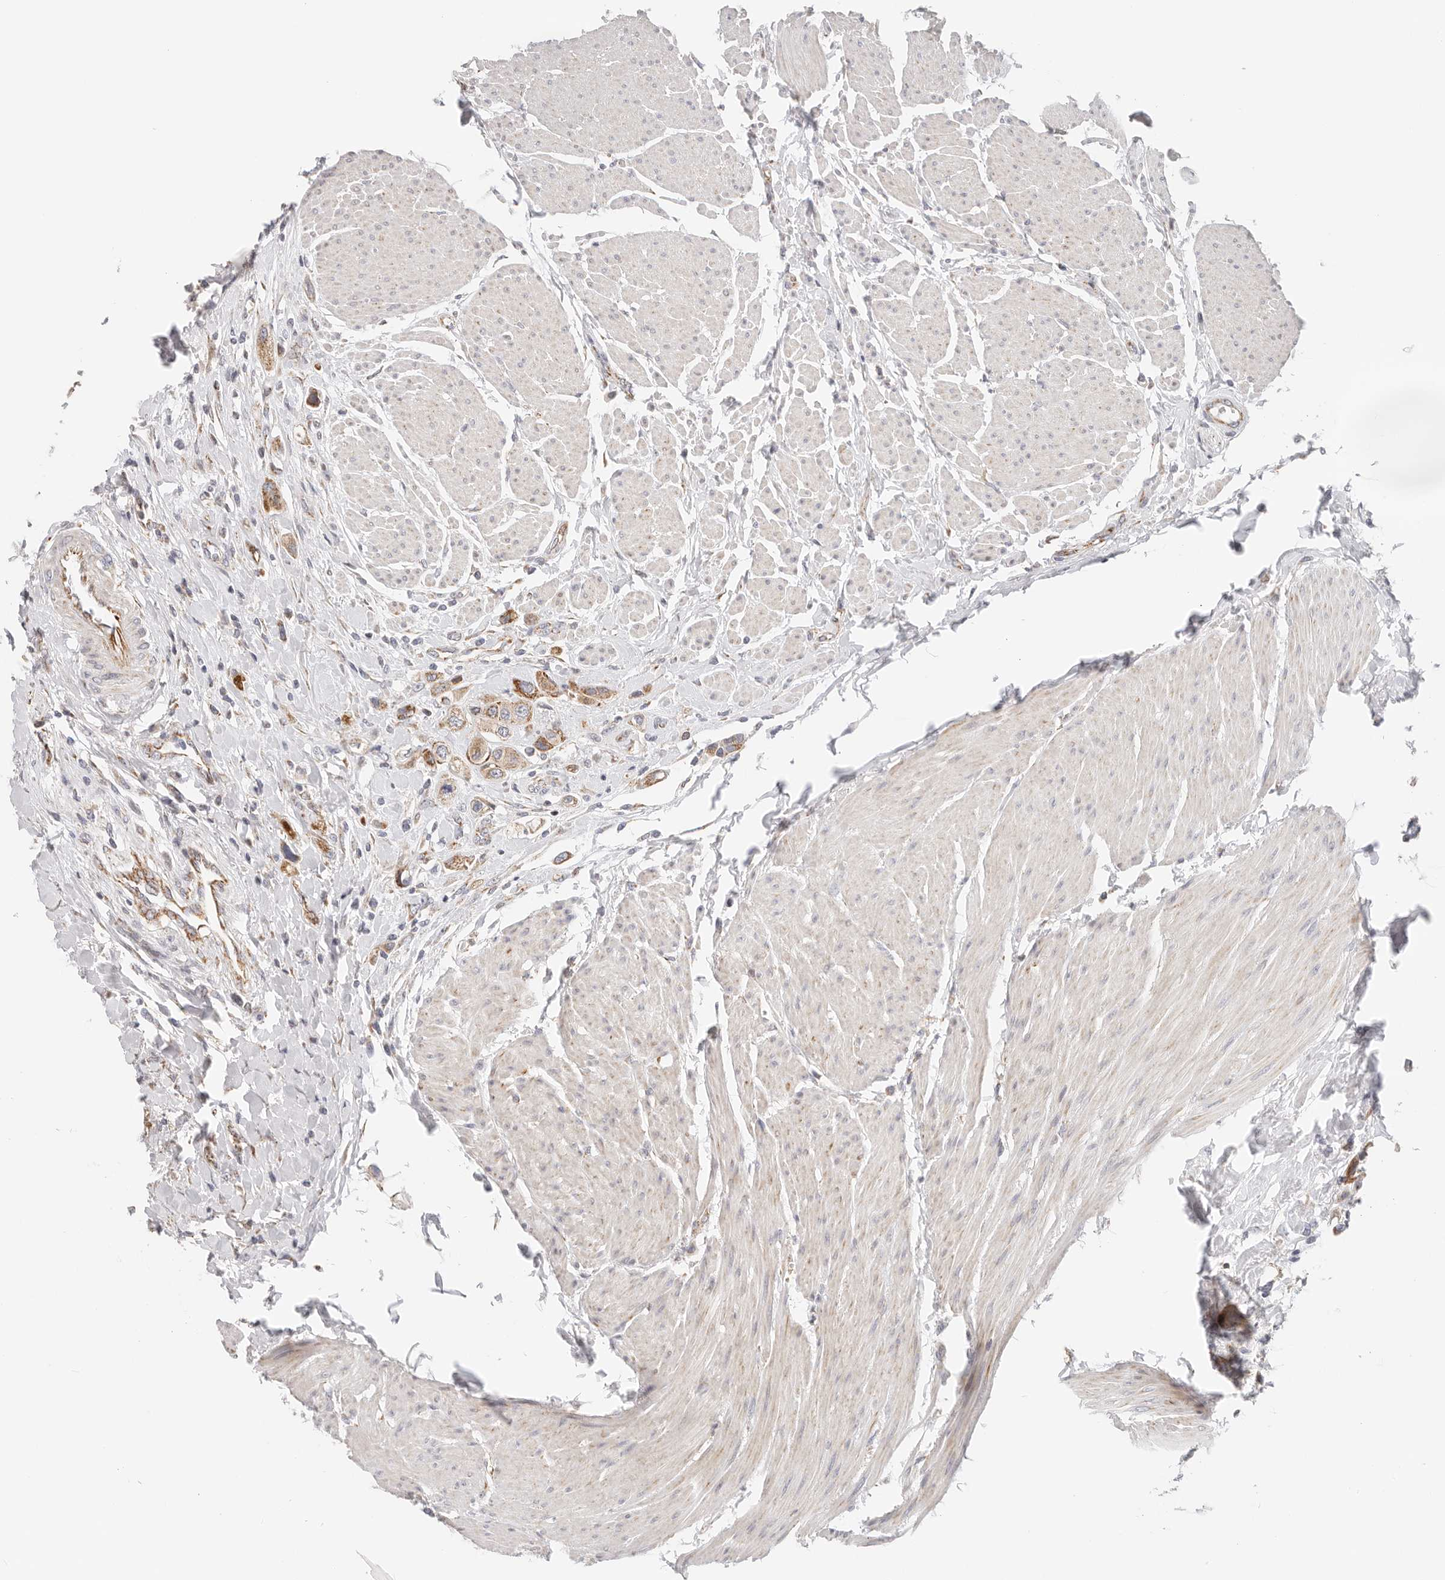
{"staining": {"intensity": "strong", "quantity": ">75%", "location": "cytoplasmic/membranous"}, "tissue": "urothelial cancer", "cell_type": "Tumor cells", "image_type": "cancer", "snomed": [{"axis": "morphology", "description": "Urothelial carcinoma, High grade"}, {"axis": "topography", "description": "Urinary bladder"}], "caption": "IHC photomicrograph of neoplastic tissue: urothelial cancer stained using immunohistochemistry (IHC) shows high levels of strong protein expression localized specifically in the cytoplasmic/membranous of tumor cells, appearing as a cytoplasmic/membranous brown color.", "gene": "AFDN", "patient": {"sex": "male", "age": 50}}